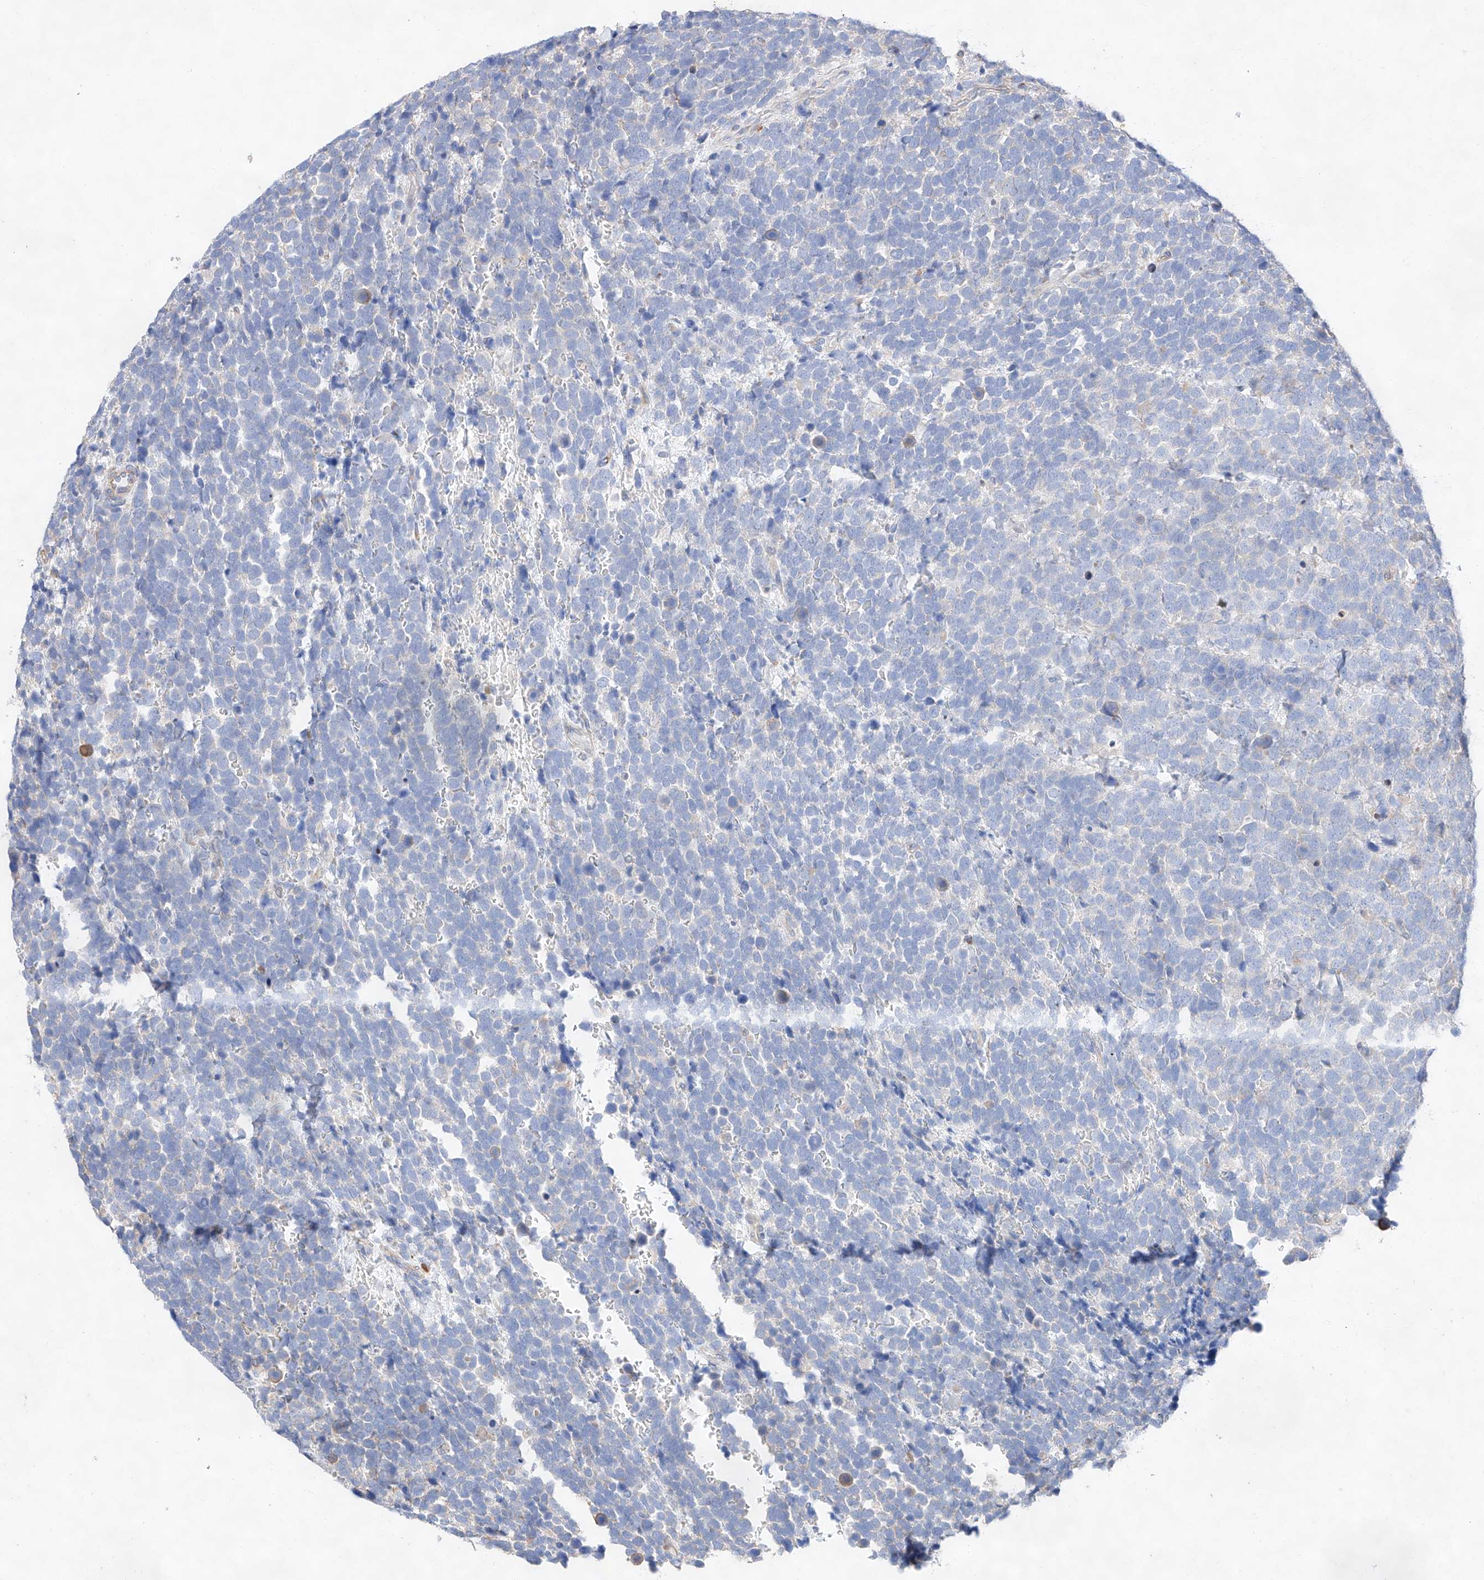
{"staining": {"intensity": "negative", "quantity": "none", "location": "none"}, "tissue": "urothelial cancer", "cell_type": "Tumor cells", "image_type": "cancer", "snomed": [{"axis": "morphology", "description": "Urothelial carcinoma, High grade"}, {"axis": "topography", "description": "Urinary bladder"}], "caption": "Tumor cells show no significant protein staining in urothelial cancer. (DAB (3,3'-diaminobenzidine) immunohistochemistry (IHC), high magnification).", "gene": "ATP9B", "patient": {"sex": "female", "age": 82}}